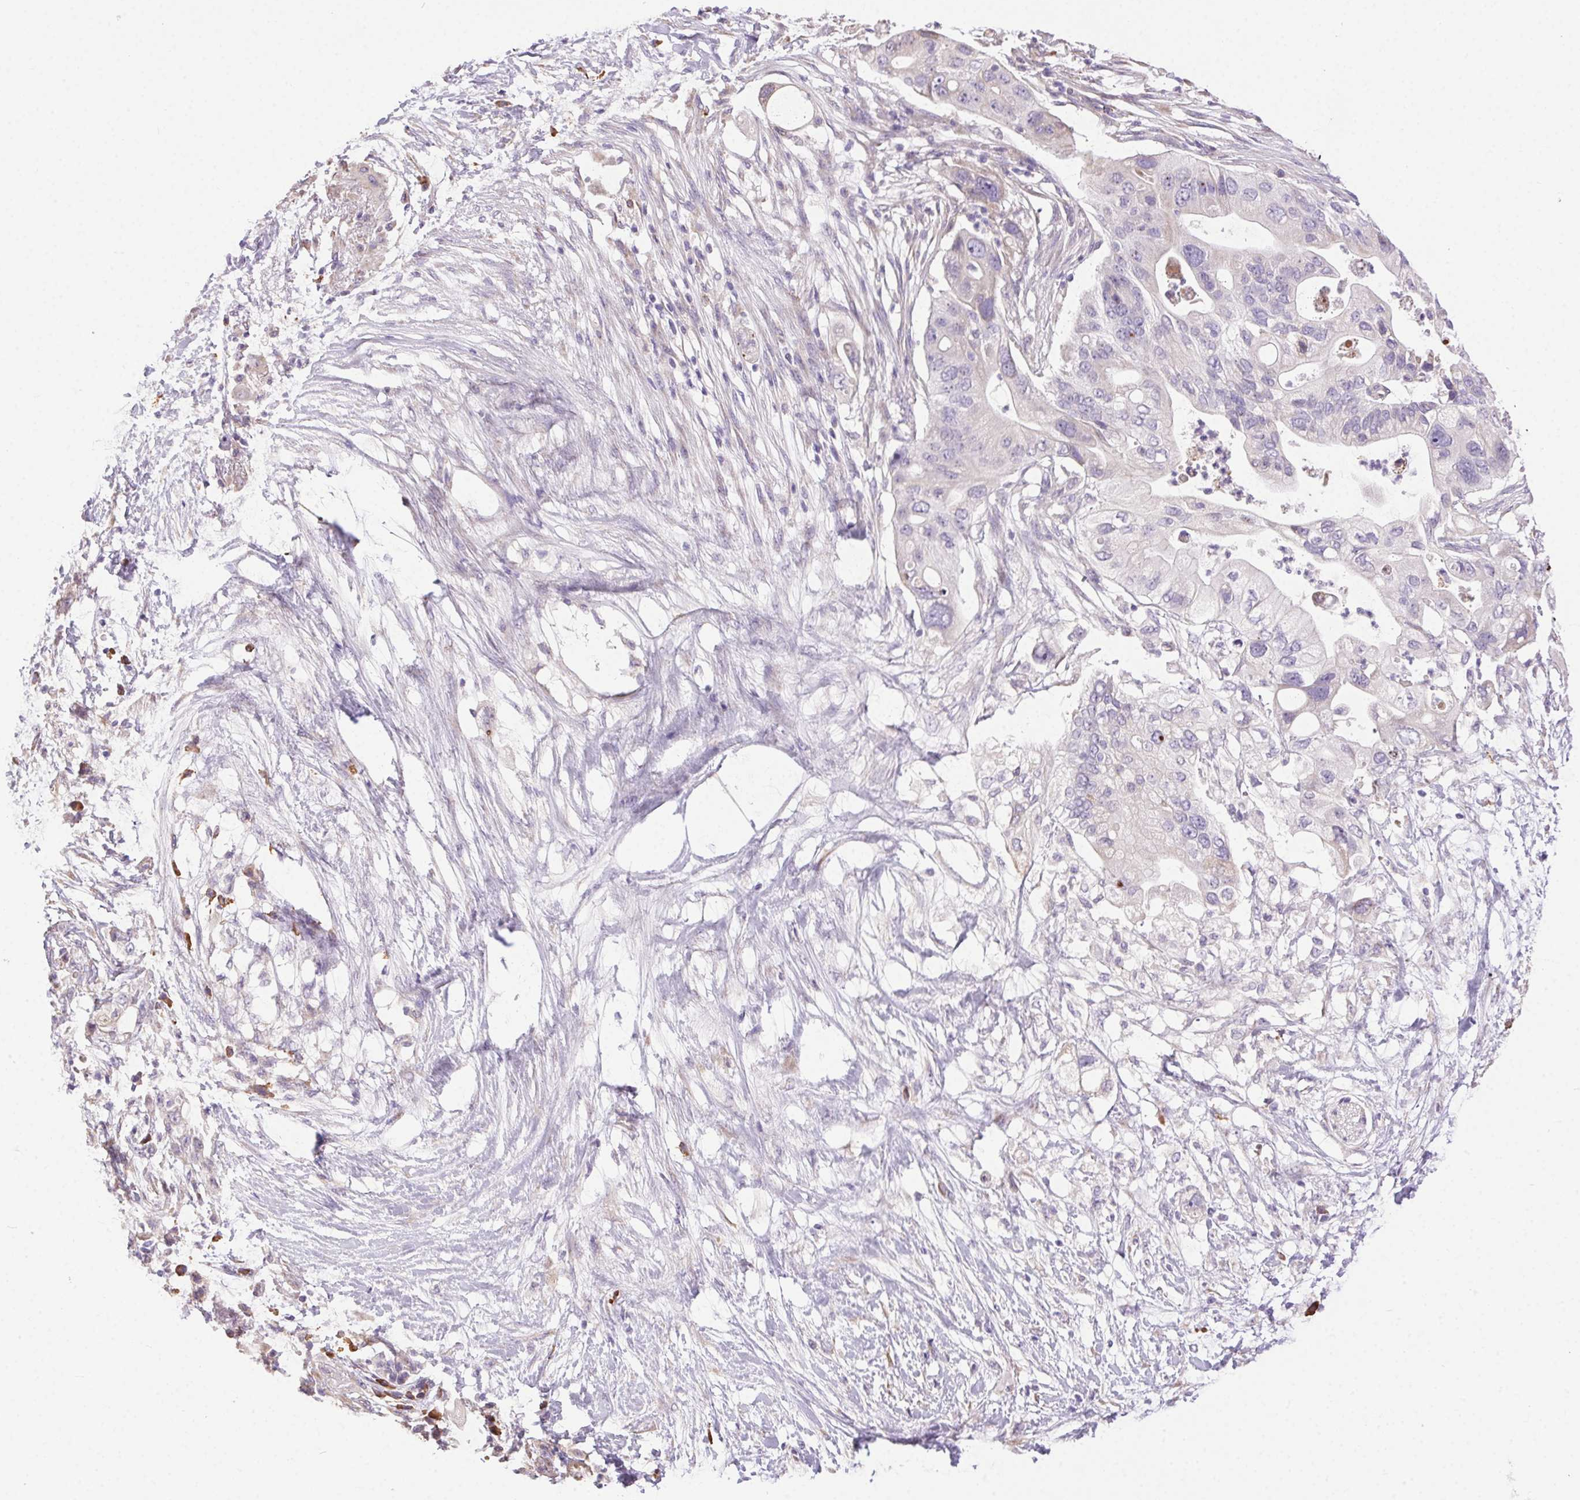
{"staining": {"intensity": "negative", "quantity": "none", "location": "none"}, "tissue": "pancreatic cancer", "cell_type": "Tumor cells", "image_type": "cancer", "snomed": [{"axis": "morphology", "description": "Adenocarcinoma, NOS"}, {"axis": "topography", "description": "Pancreas"}], "caption": "Pancreatic cancer stained for a protein using IHC exhibits no expression tumor cells.", "gene": "SNX31", "patient": {"sex": "female", "age": 72}}